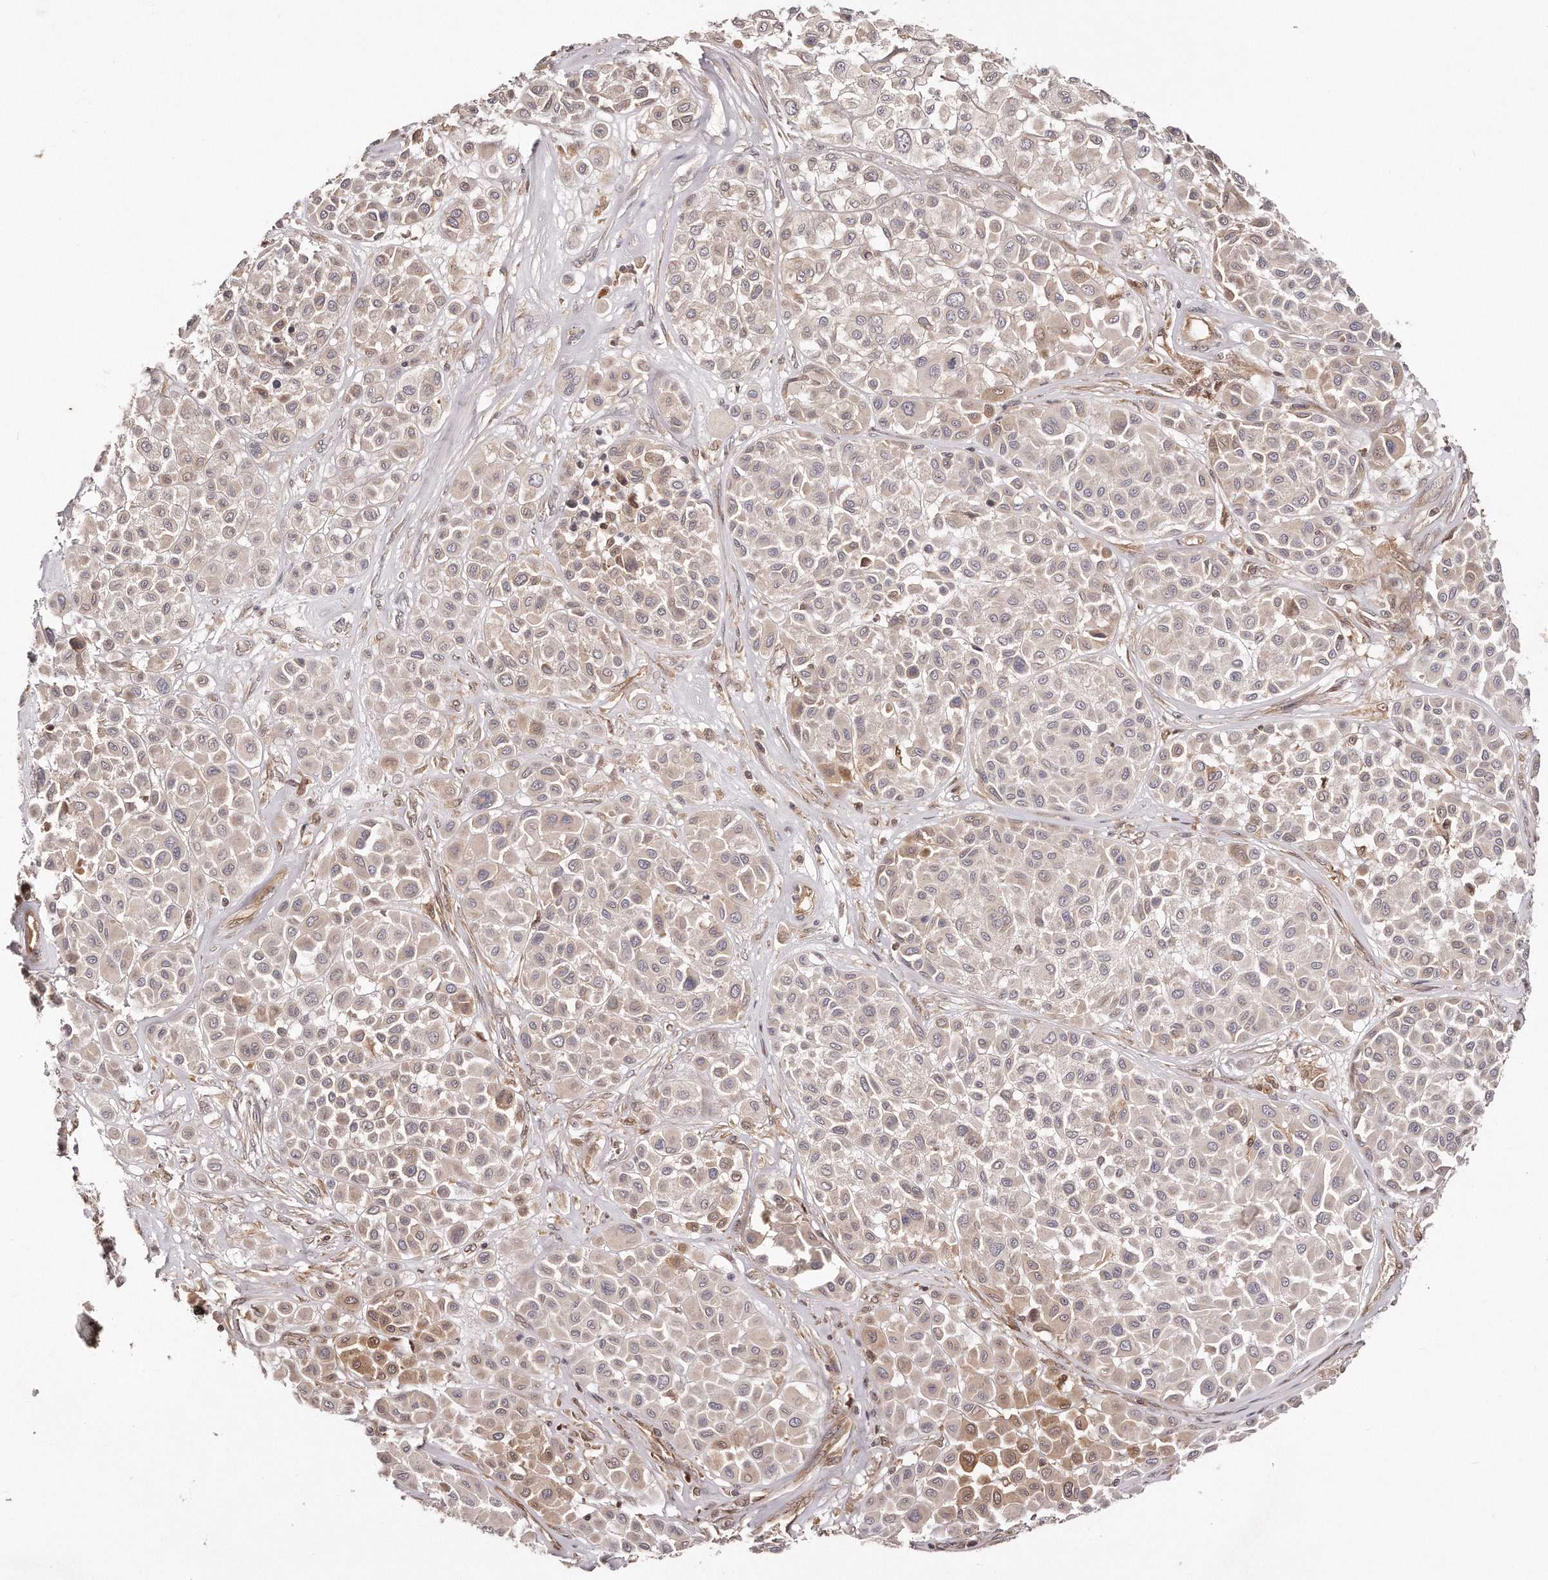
{"staining": {"intensity": "weak", "quantity": "<25%", "location": "cytoplasmic/membranous"}, "tissue": "melanoma", "cell_type": "Tumor cells", "image_type": "cancer", "snomed": [{"axis": "morphology", "description": "Malignant melanoma, Metastatic site"}, {"axis": "topography", "description": "Soft tissue"}], "caption": "Immunohistochemistry (IHC) of human malignant melanoma (metastatic site) exhibits no staining in tumor cells. (Brightfield microscopy of DAB IHC at high magnification).", "gene": "GBP4", "patient": {"sex": "male", "age": 41}}